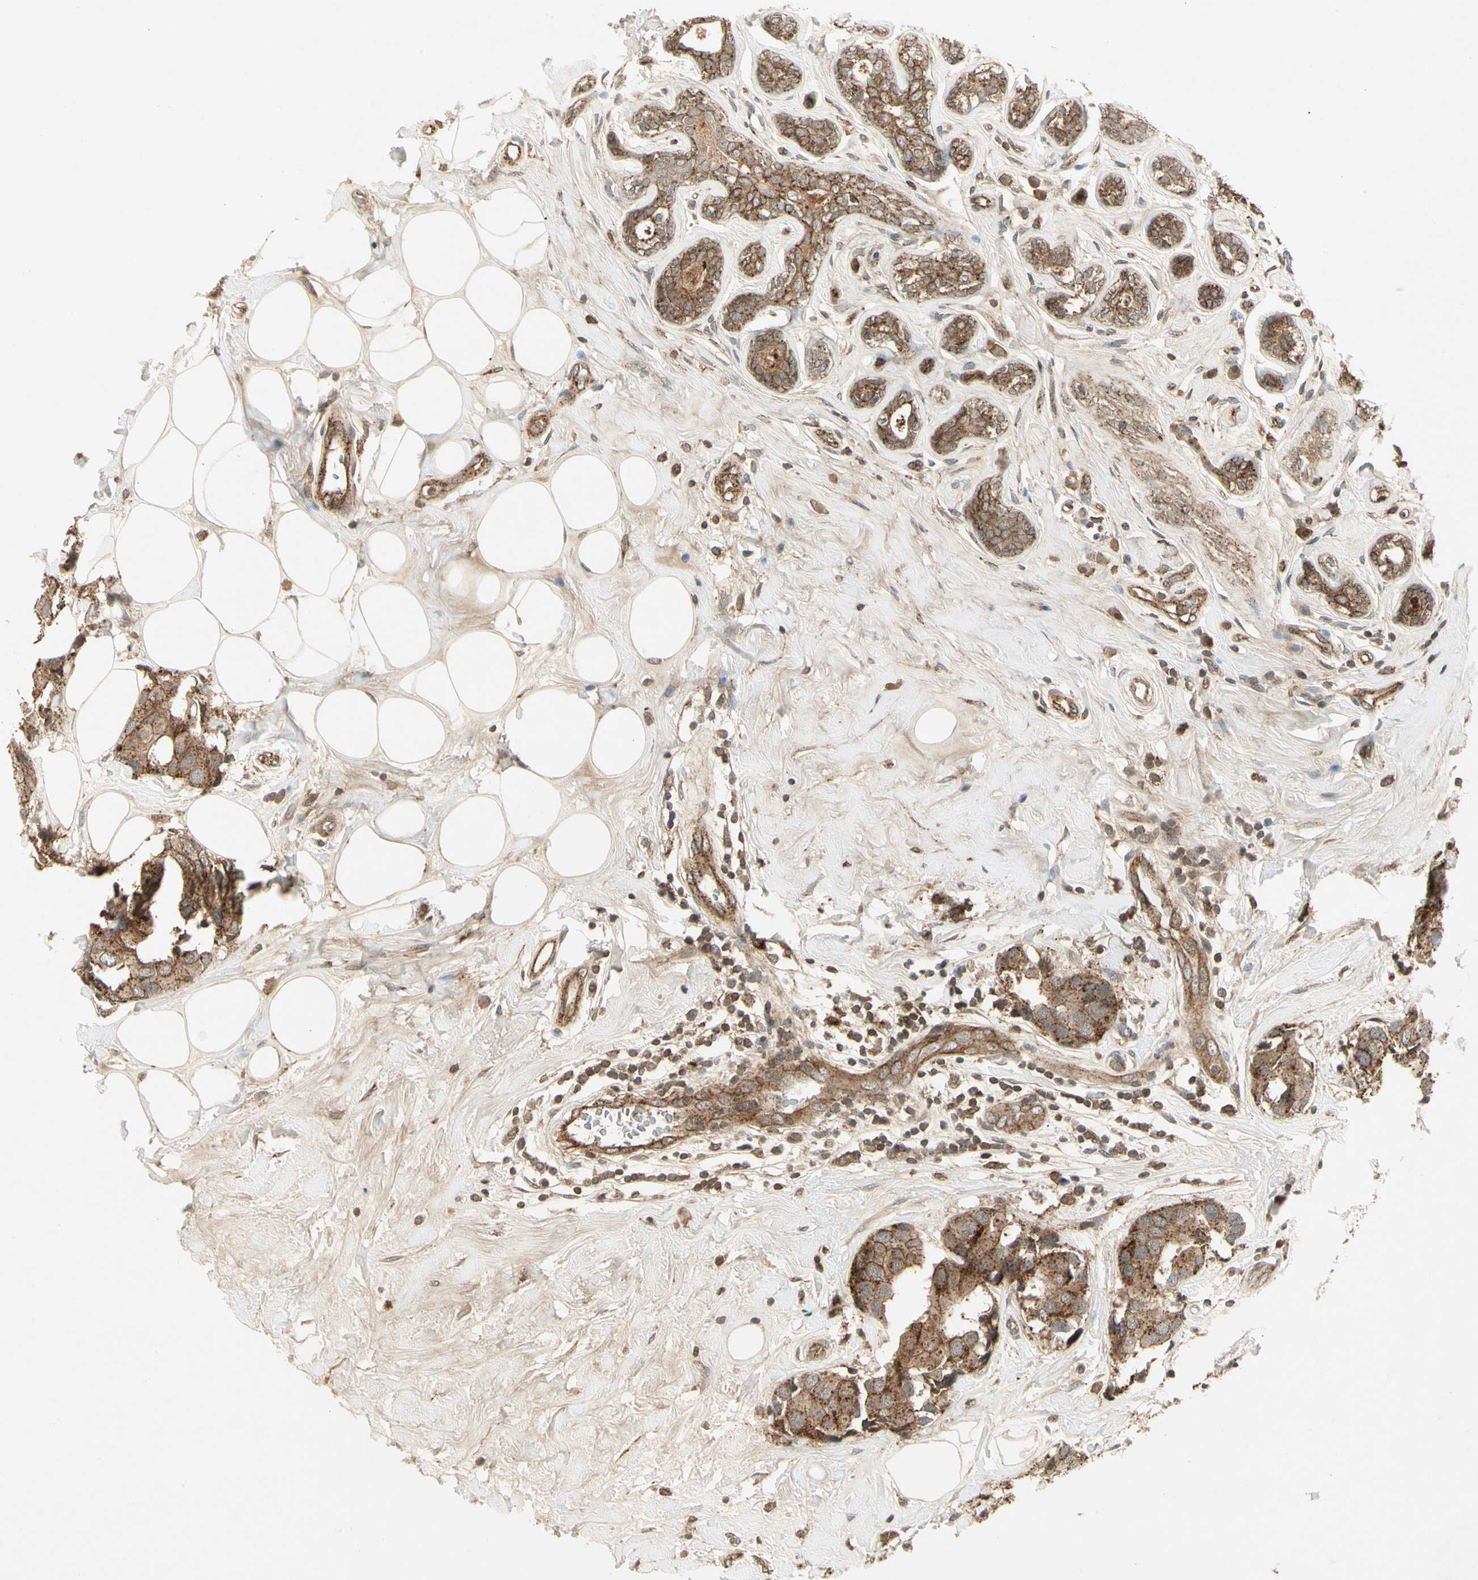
{"staining": {"intensity": "strong", "quantity": ">75%", "location": "cytoplasmic/membranous"}, "tissue": "breast cancer", "cell_type": "Tumor cells", "image_type": "cancer", "snomed": [{"axis": "morphology", "description": "Normal tissue, NOS"}, {"axis": "morphology", "description": "Duct carcinoma"}, {"axis": "topography", "description": "Breast"}], "caption": "DAB immunohistochemical staining of human infiltrating ductal carcinoma (breast) reveals strong cytoplasmic/membranous protein positivity in about >75% of tumor cells.", "gene": "FLOT1", "patient": {"sex": "female", "age": 39}}